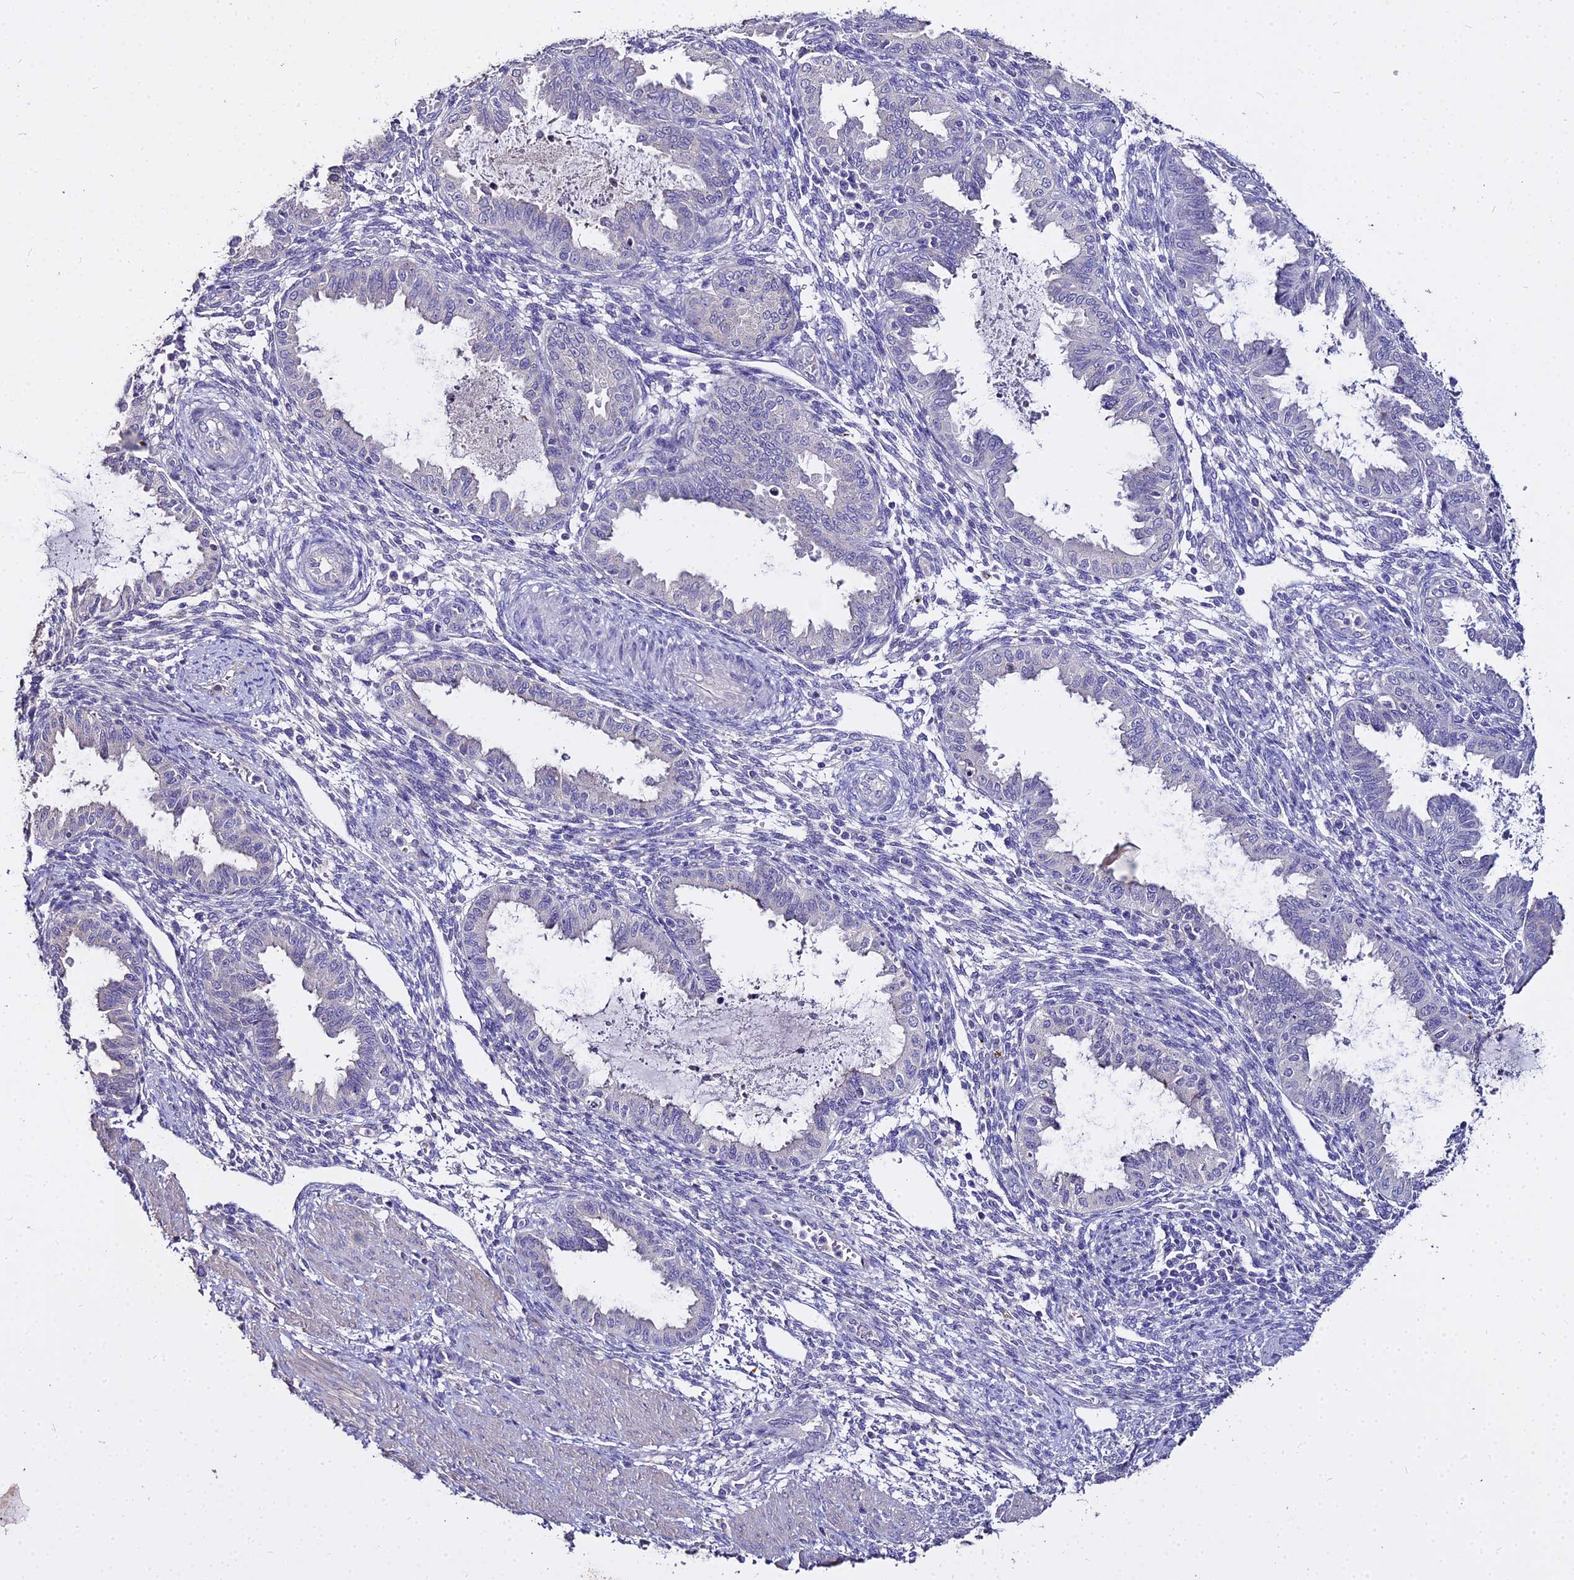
{"staining": {"intensity": "negative", "quantity": "none", "location": "none"}, "tissue": "endometrium", "cell_type": "Cells in endometrial stroma", "image_type": "normal", "snomed": [{"axis": "morphology", "description": "Normal tissue, NOS"}, {"axis": "topography", "description": "Endometrium"}], "caption": "Histopathology image shows no protein positivity in cells in endometrial stroma of unremarkable endometrium.", "gene": "GLYAT", "patient": {"sex": "female", "age": 33}}